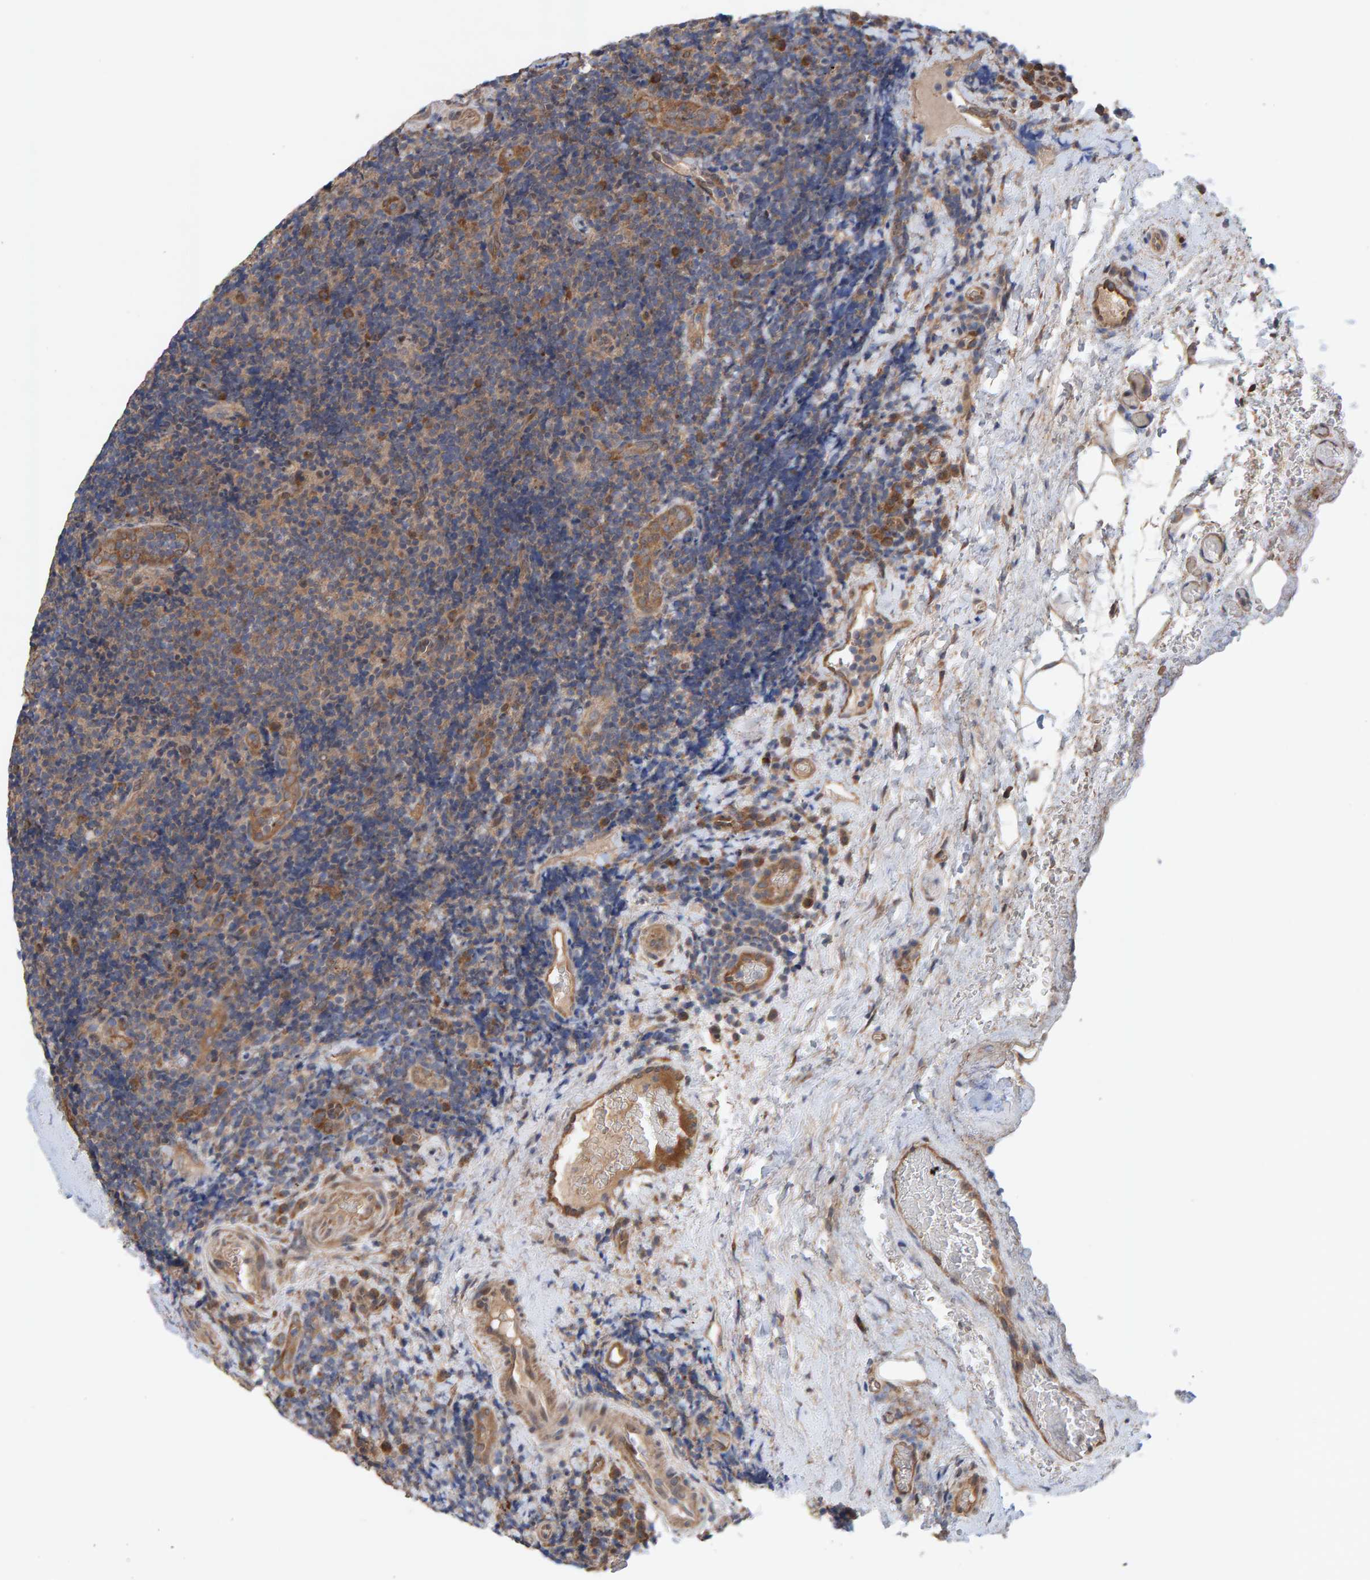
{"staining": {"intensity": "weak", "quantity": ">75%", "location": "cytoplasmic/membranous"}, "tissue": "lymphoma", "cell_type": "Tumor cells", "image_type": "cancer", "snomed": [{"axis": "morphology", "description": "Malignant lymphoma, non-Hodgkin's type, High grade"}, {"axis": "topography", "description": "Tonsil"}], "caption": "Malignant lymphoma, non-Hodgkin's type (high-grade) stained for a protein (brown) displays weak cytoplasmic/membranous positive positivity in approximately >75% of tumor cells.", "gene": "LRSAM1", "patient": {"sex": "female", "age": 36}}